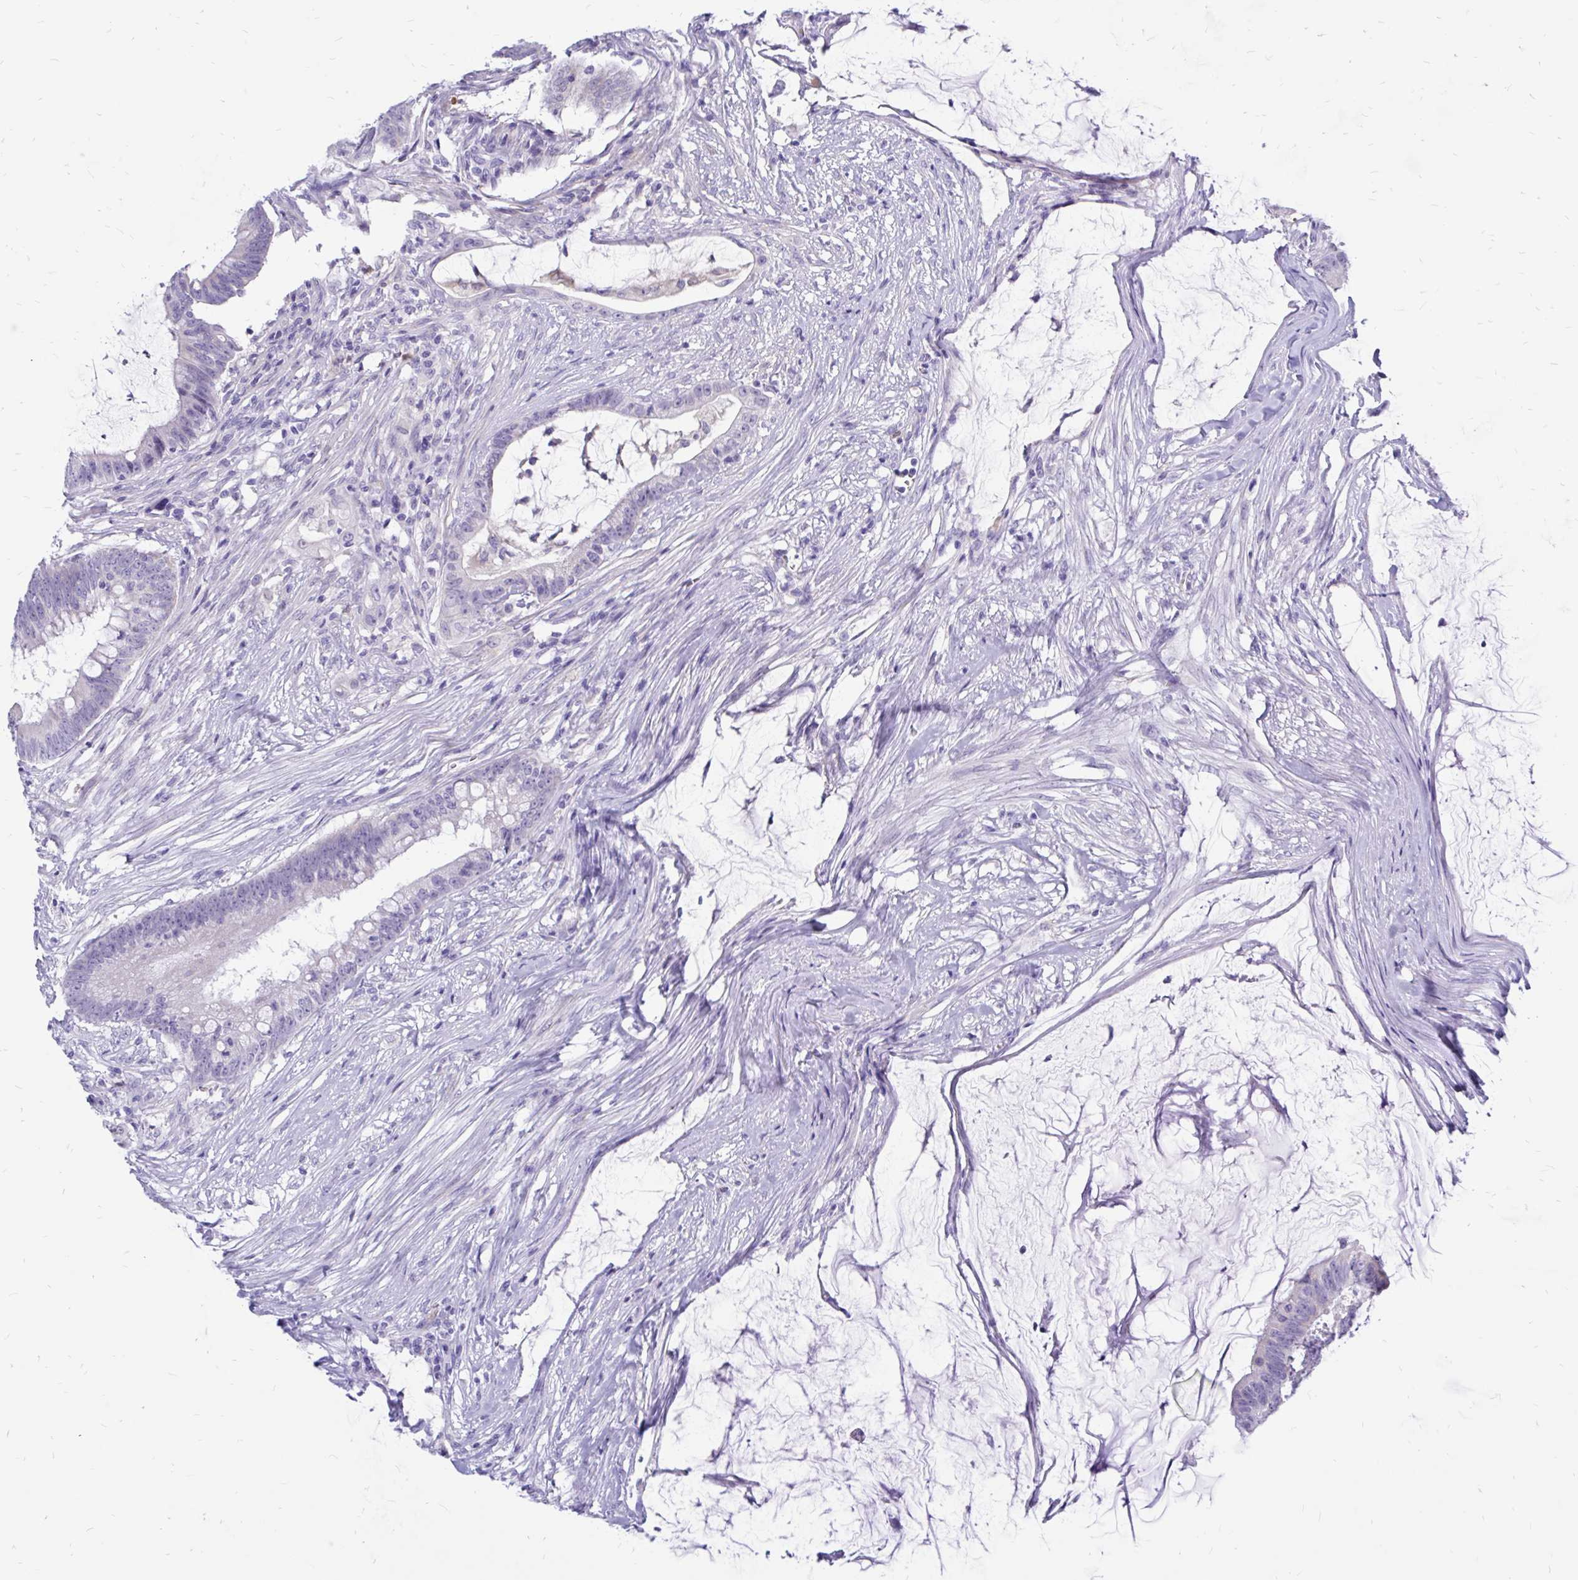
{"staining": {"intensity": "negative", "quantity": "none", "location": "none"}, "tissue": "colorectal cancer", "cell_type": "Tumor cells", "image_type": "cancer", "snomed": [{"axis": "morphology", "description": "Adenocarcinoma, NOS"}, {"axis": "topography", "description": "Colon"}], "caption": "Tumor cells are negative for brown protein staining in adenocarcinoma (colorectal).", "gene": "IGSF5", "patient": {"sex": "male", "age": 62}}